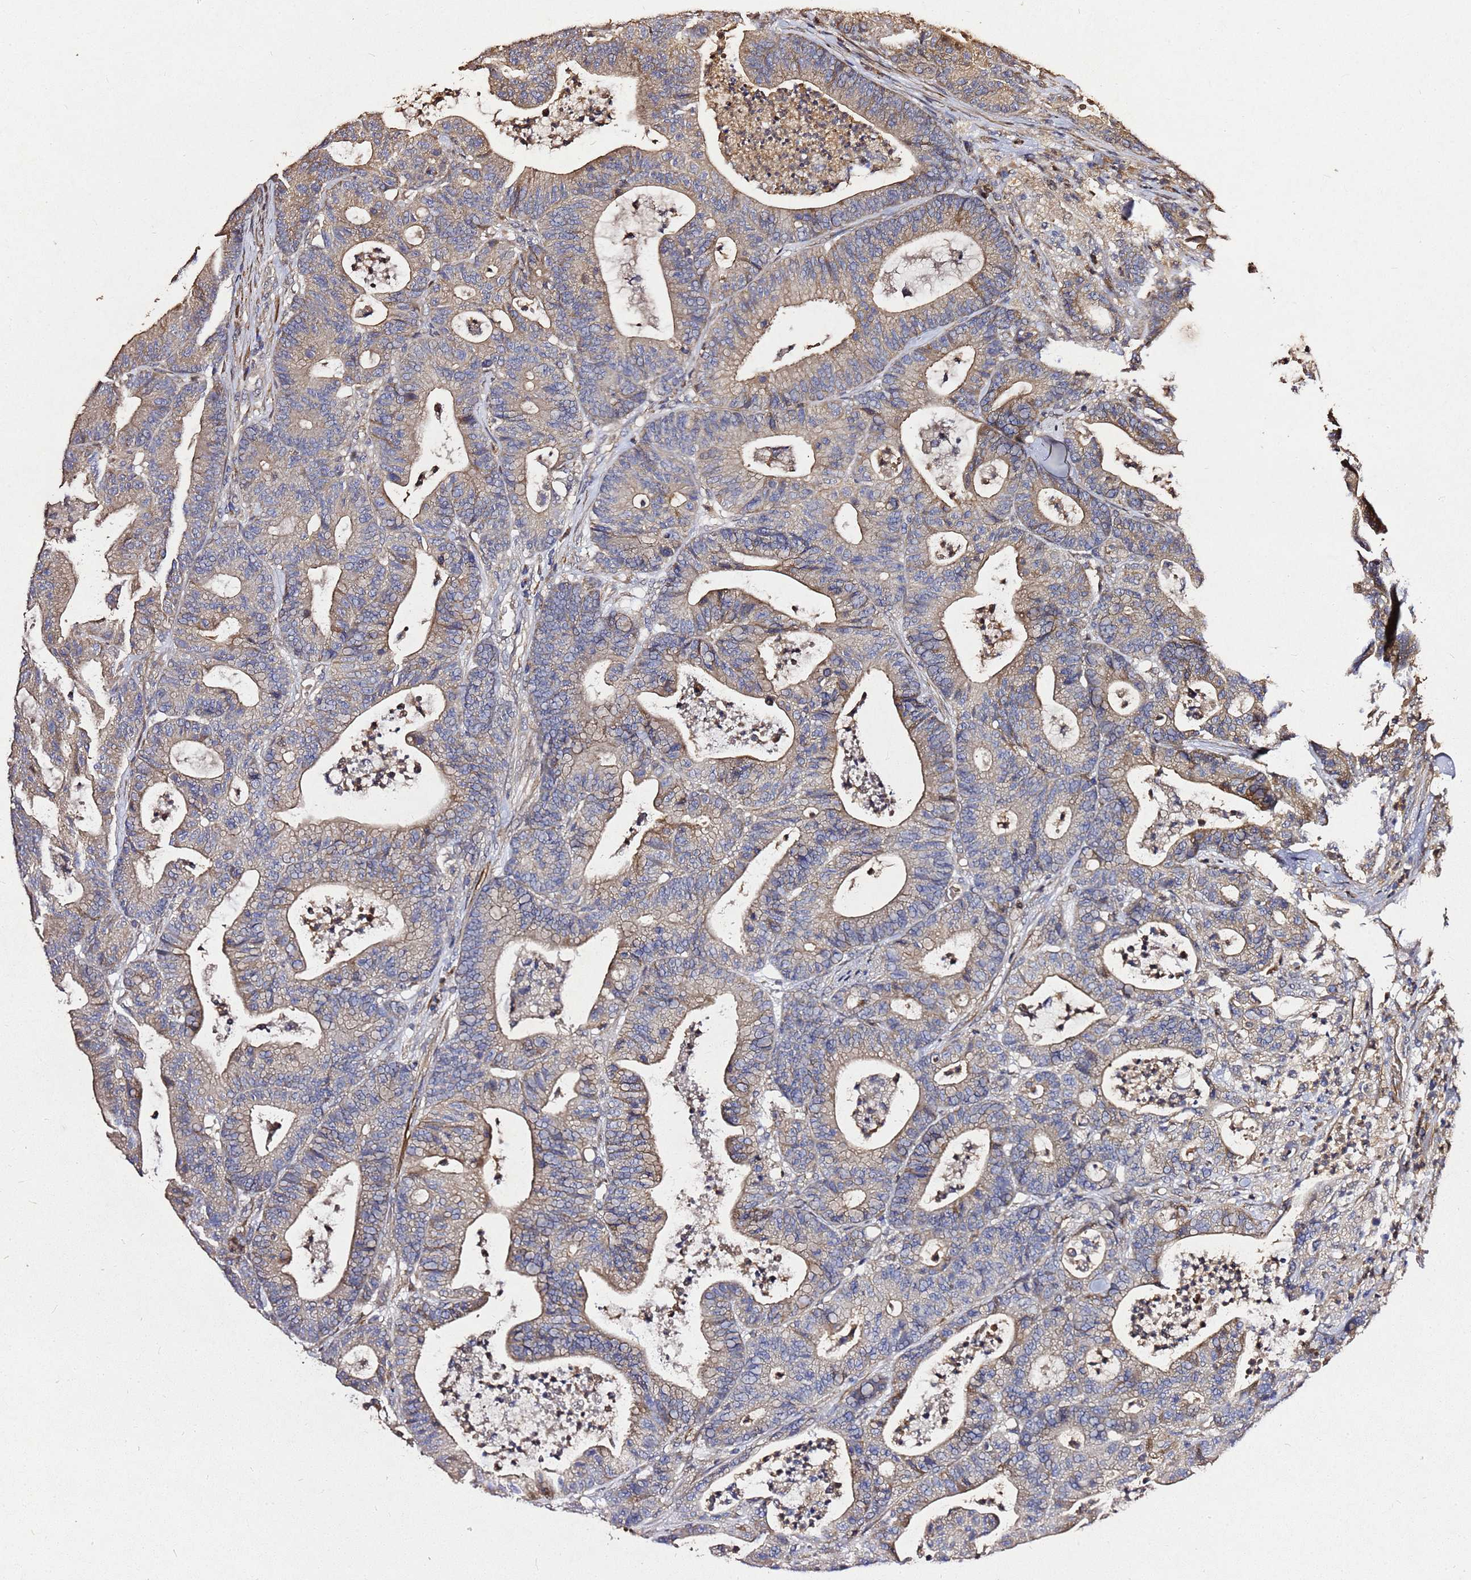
{"staining": {"intensity": "weak", "quantity": "25%-75%", "location": "cytoplasmic/membranous"}, "tissue": "colorectal cancer", "cell_type": "Tumor cells", "image_type": "cancer", "snomed": [{"axis": "morphology", "description": "Adenocarcinoma, NOS"}, {"axis": "topography", "description": "Colon"}], "caption": "DAB (3,3'-diaminobenzidine) immunohistochemical staining of adenocarcinoma (colorectal) demonstrates weak cytoplasmic/membranous protein staining in about 25%-75% of tumor cells. (DAB (3,3'-diaminobenzidine) IHC, brown staining for protein, blue staining for nuclei).", "gene": "RSPRY1", "patient": {"sex": "female", "age": 84}}